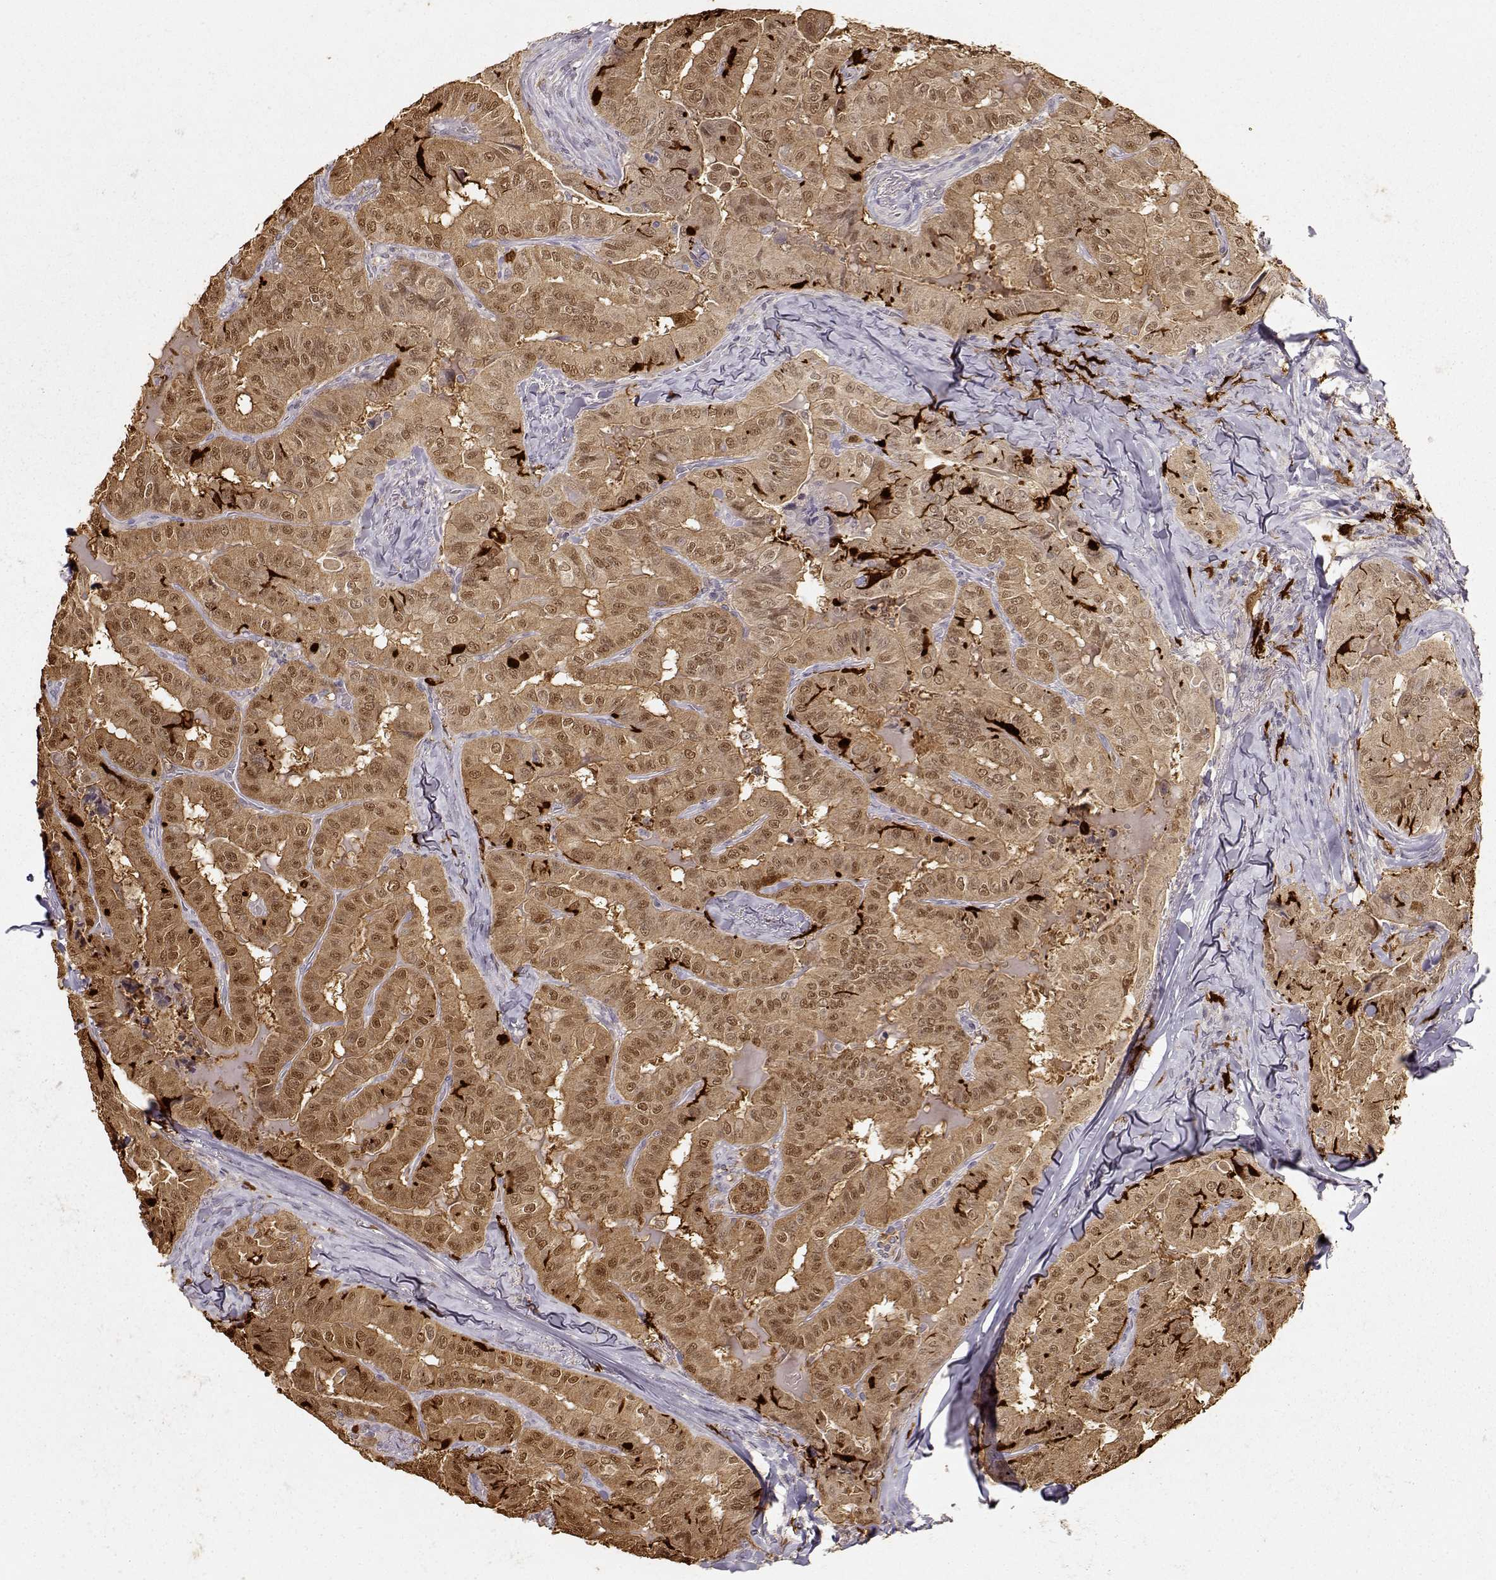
{"staining": {"intensity": "moderate", "quantity": ">75%", "location": "cytoplasmic/membranous,nuclear"}, "tissue": "thyroid cancer", "cell_type": "Tumor cells", "image_type": "cancer", "snomed": [{"axis": "morphology", "description": "Papillary adenocarcinoma, NOS"}, {"axis": "topography", "description": "Thyroid gland"}], "caption": "Immunohistochemical staining of papillary adenocarcinoma (thyroid) exhibits moderate cytoplasmic/membranous and nuclear protein expression in approximately >75% of tumor cells.", "gene": "S100B", "patient": {"sex": "female", "age": 68}}